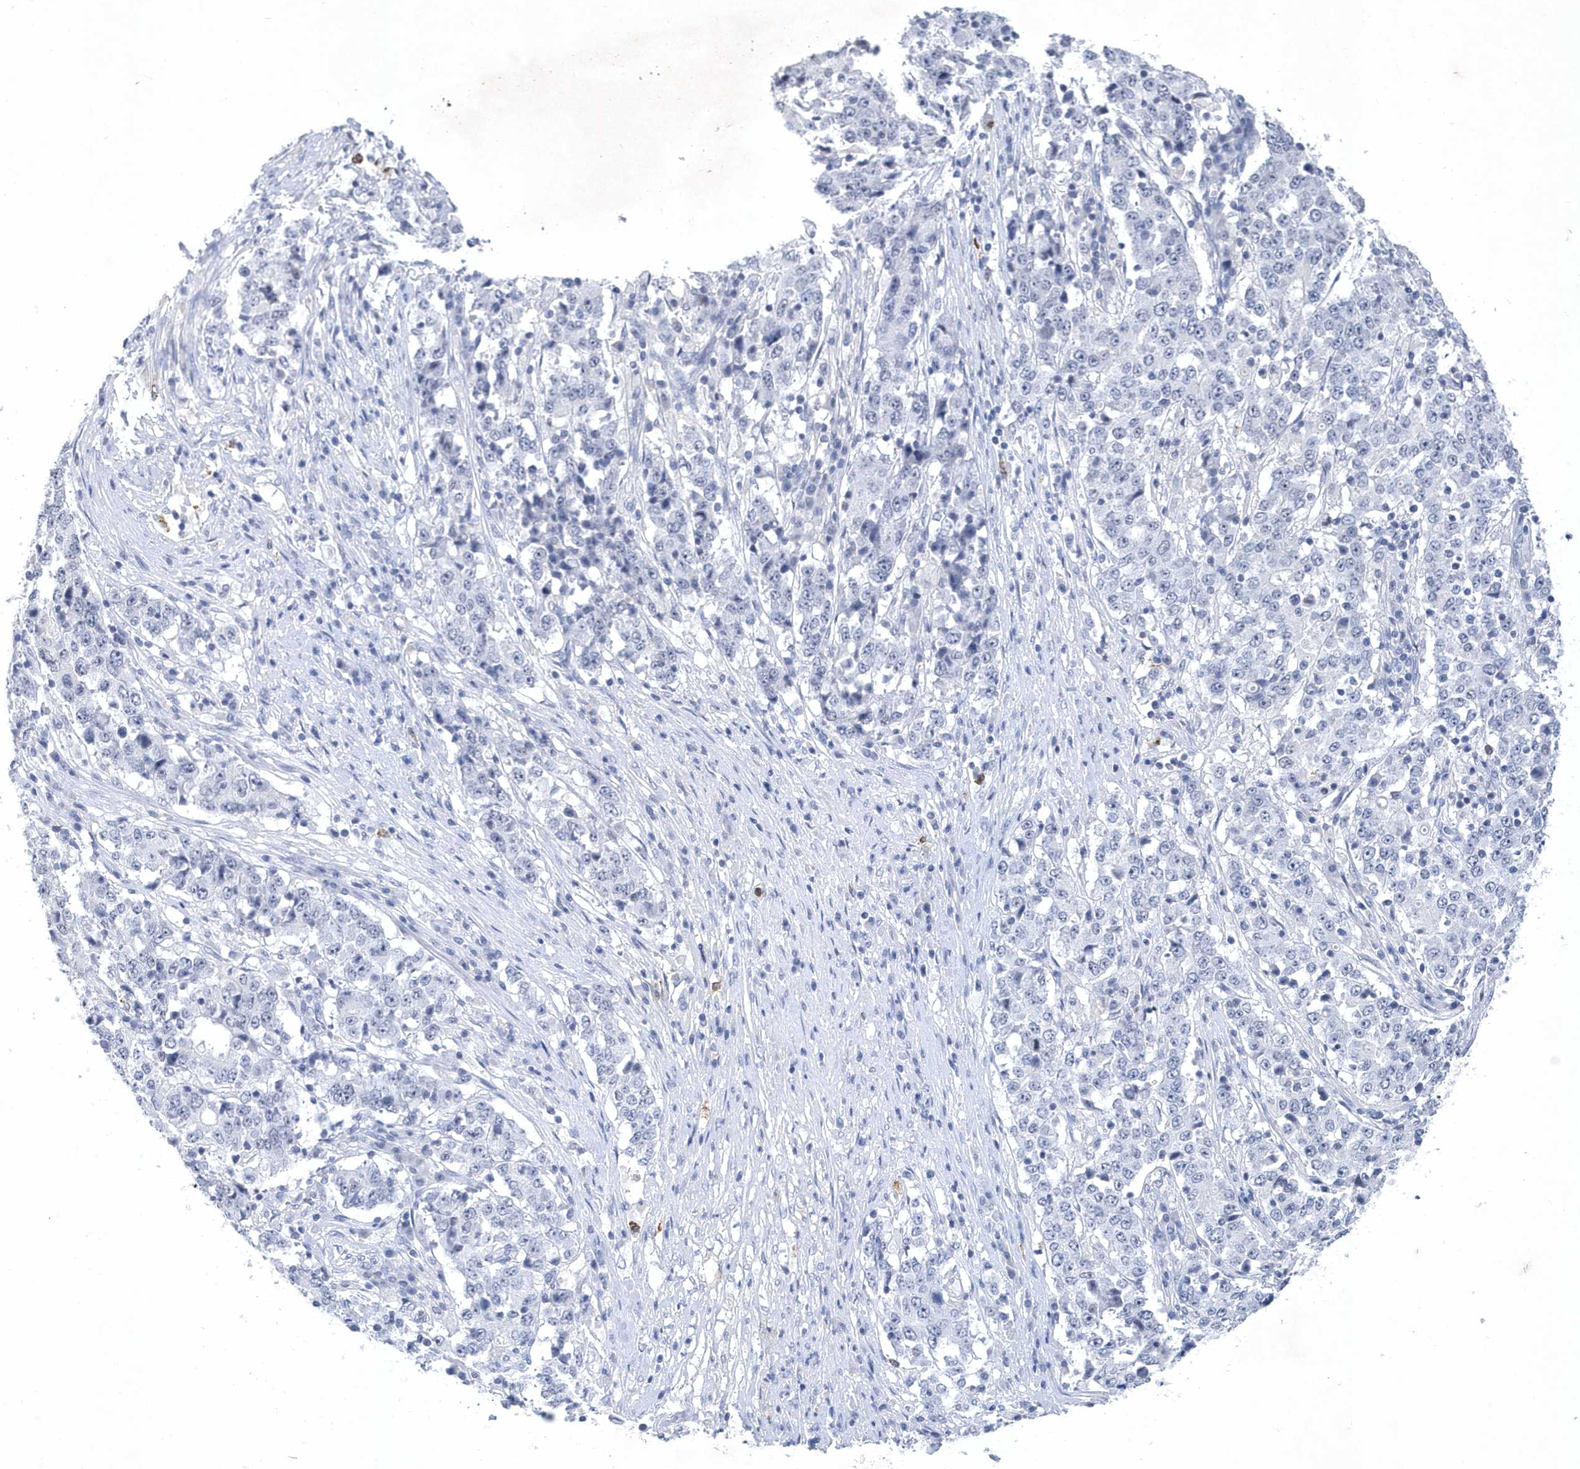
{"staining": {"intensity": "negative", "quantity": "none", "location": "none"}, "tissue": "stomach cancer", "cell_type": "Tumor cells", "image_type": "cancer", "snomed": [{"axis": "morphology", "description": "Adenocarcinoma, NOS"}, {"axis": "topography", "description": "Stomach"}], "caption": "Tumor cells show no significant protein expression in stomach adenocarcinoma.", "gene": "SRGAP3", "patient": {"sex": "male", "age": 59}}